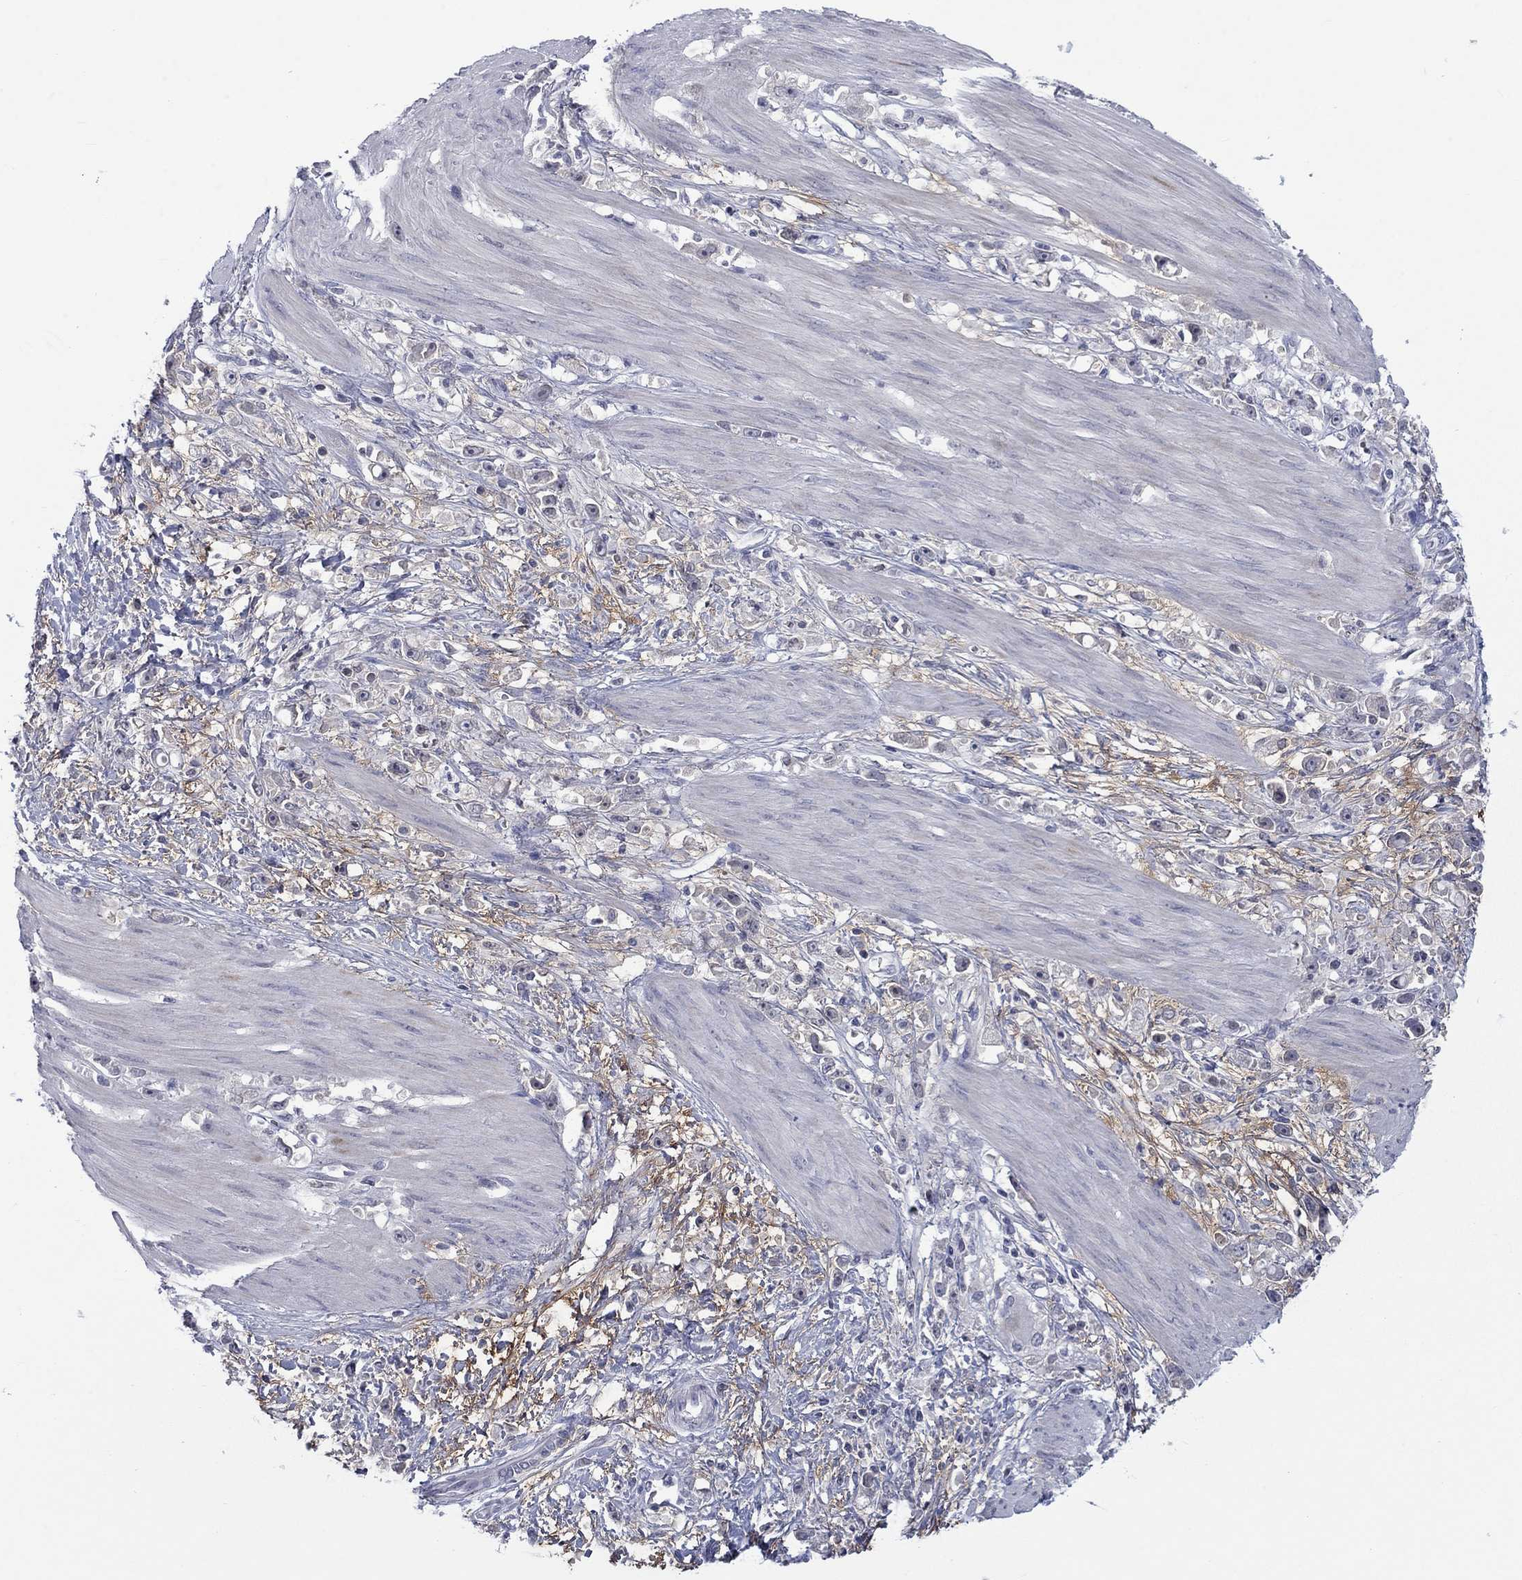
{"staining": {"intensity": "negative", "quantity": "none", "location": "none"}, "tissue": "stomach cancer", "cell_type": "Tumor cells", "image_type": "cancer", "snomed": [{"axis": "morphology", "description": "Adenocarcinoma, NOS"}, {"axis": "topography", "description": "Stomach"}], "caption": "The photomicrograph shows no significant staining in tumor cells of stomach cancer. (DAB IHC with hematoxylin counter stain).", "gene": "NSMF", "patient": {"sex": "female", "age": 59}}